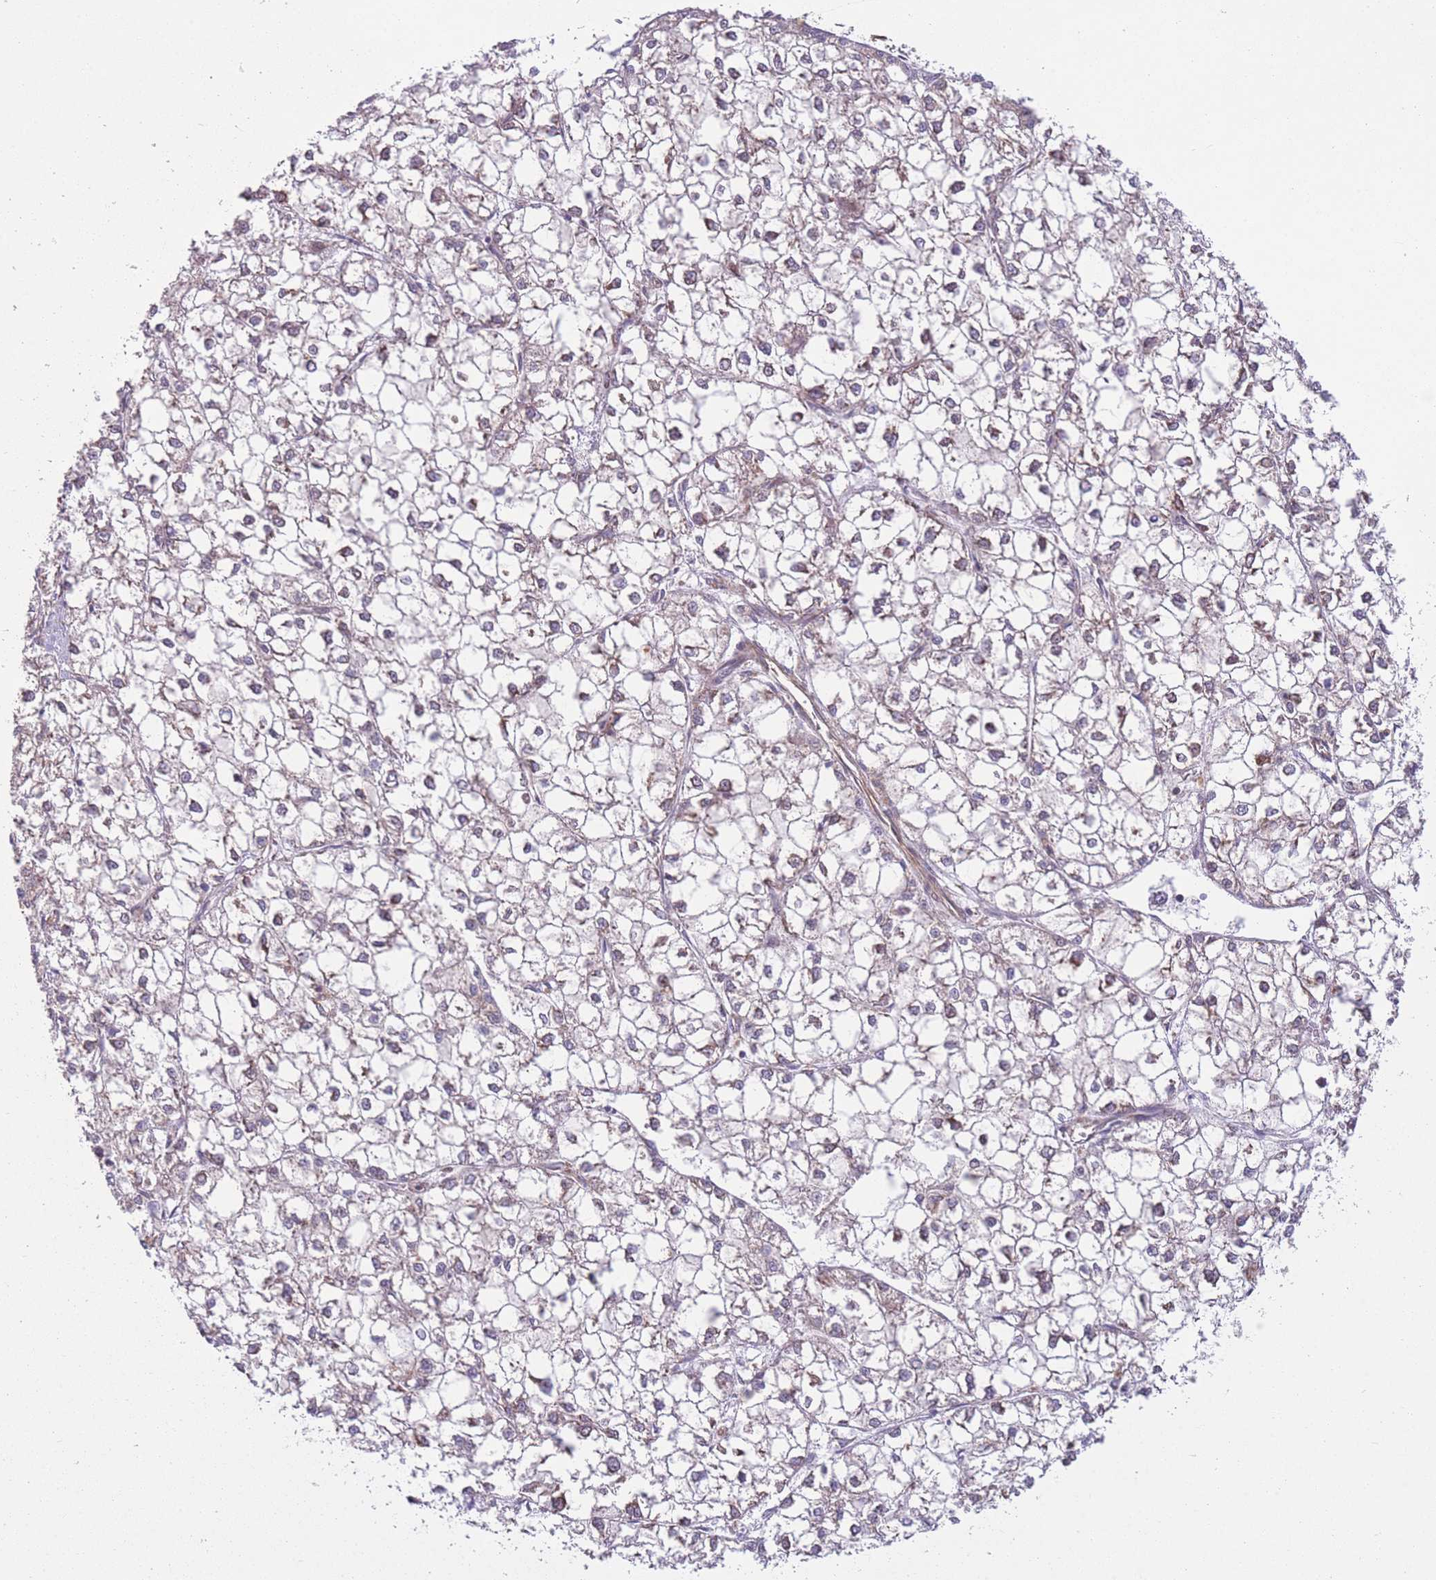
{"staining": {"intensity": "moderate", "quantity": "<25%", "location": "cytoplasmic/membranous"}, "tissue": "liver cancer", "cell_type": "Tumor cells", "image_type": "cancer", "snomed": [{"axis": "morphology", "description": "Carcinoma, Hepatocellular, NOS"}, {"axis": "topography", "description": "Liver"}], "caption": "Hepatocellular carcinoma (liver) tissue shows moderate cytoplasmic/membranous staining in about <25% of tumor cells, visualized by immunohistochemistry.", "gene": "CCT6B", "patient": {"sex": "female", "age": 43}}